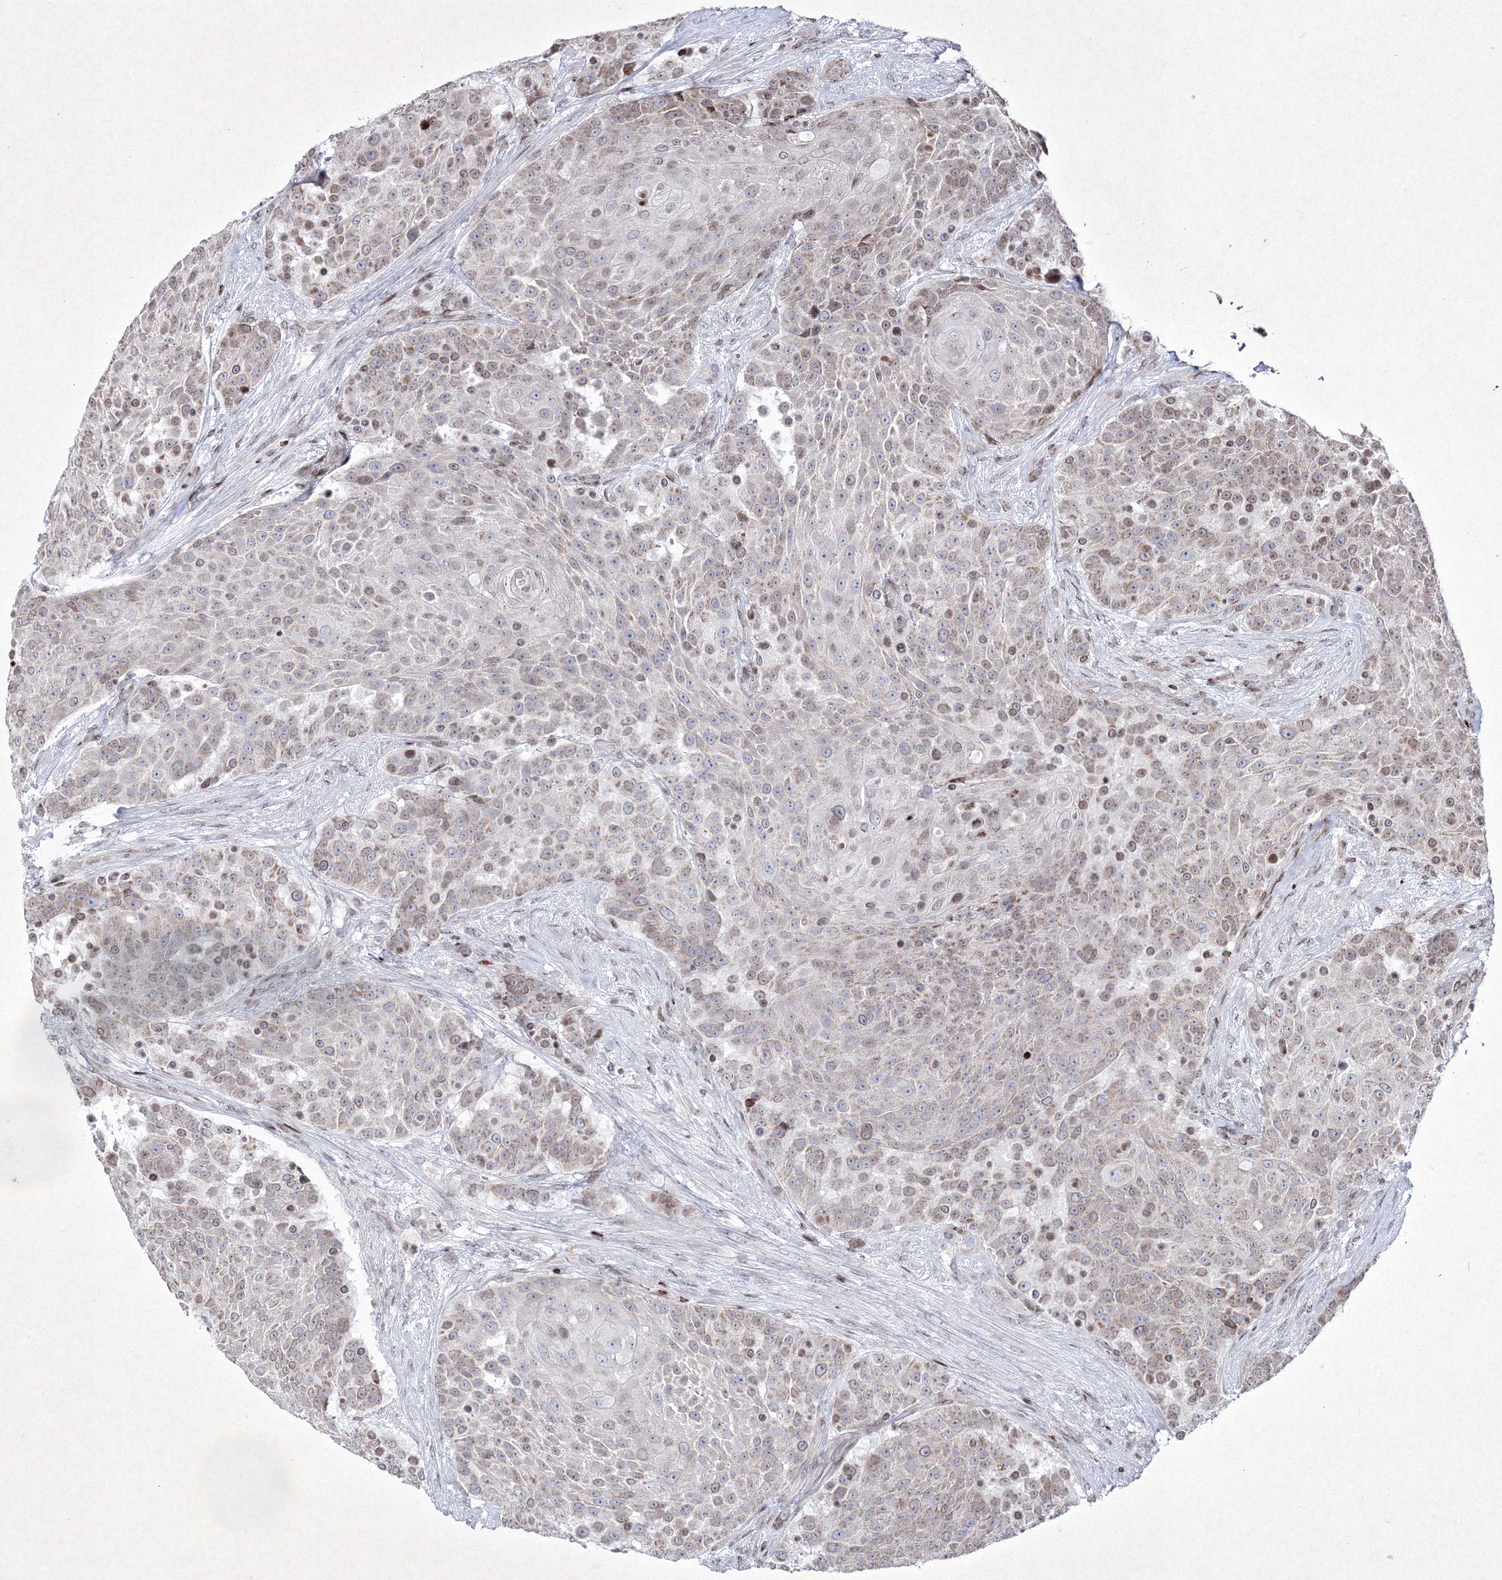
{"staining": {"intensity": "negative", "quantity": "none", "location": "none"}, "tissue": "urothelial cancer", "cell_type": "Tumor cells", "image_type": "cancer", "snomed": [{"axis": "morphology", "description": "Urothelial carcinoma, High grade"}, {"axis": "topography", "description": "Urinary bladder"}], "caption": "High power microscopy histopathology image of an immunohistochemistry photomicrograph of urothelial cancer, revealing no significant expression in tumor cells. Nuclei are stained in blue.", "gene": "SMIM29", "patient": {"sex": "female", "age": 63}}